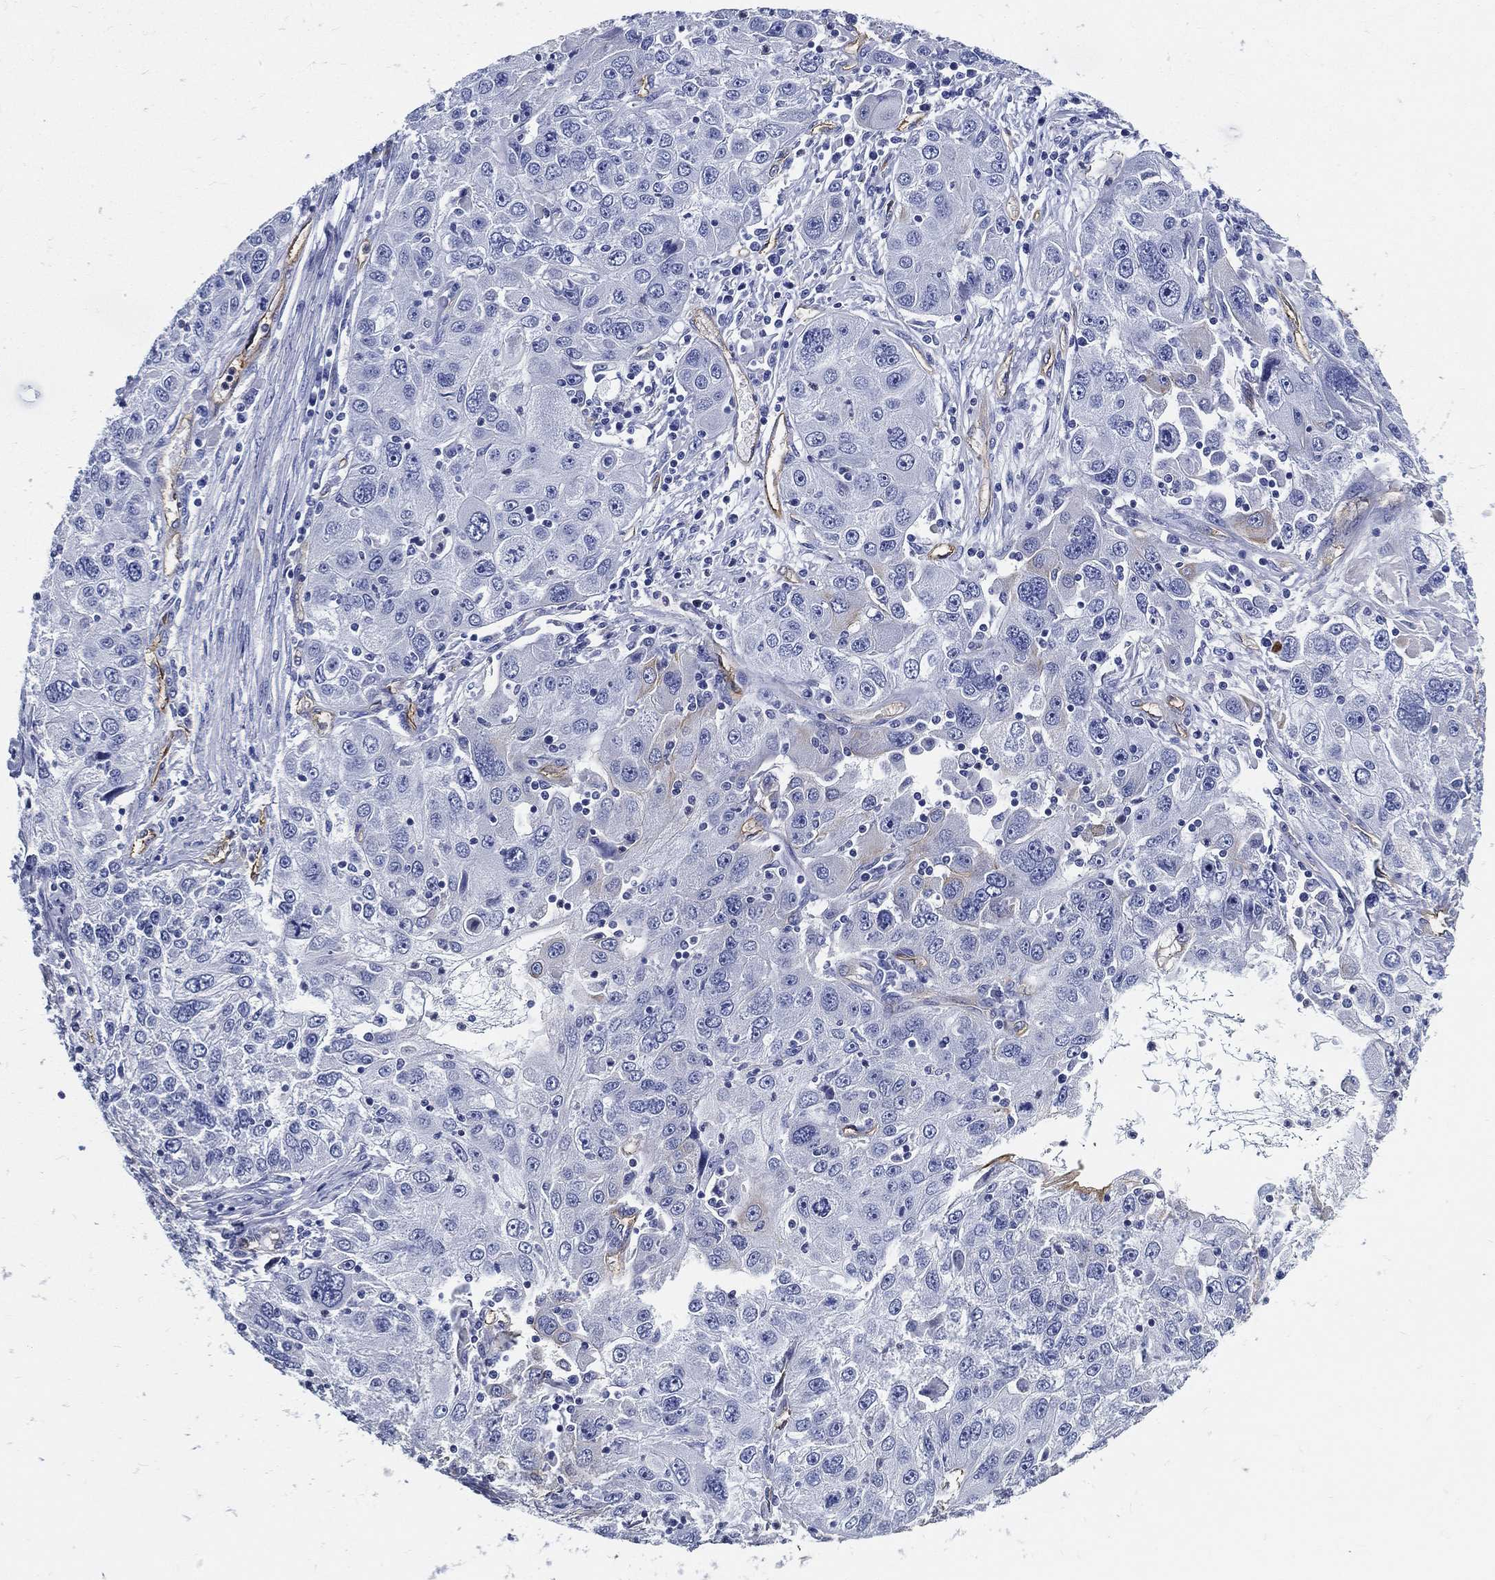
{"staining": {"intensity": "moderate", "quantity": "<25%", "location": "cytoplasmic/membranous"}, "tissue": "stomach cancer", "cell_type": "Tumor cells", "image_type": "cancer", "snomed": [{"axis": "morphology", "description": "Adenocarcinoma, NOS"}, {"axis": "topography", "description": "Stomach"}], "caption": "A brown stain highlights moderate cytoplasmic/membranous expression of a protein in human adenocarcinoma (stomach) tumor cells. The staining is performed using DAB (3,3'-diaminobenzidine) brown chromogen to label protein expression. The nuclei are counter-stained blue using hematoxylin.", "gene": "NEDD9", "patient": {"sex": "male", "age": 56}}